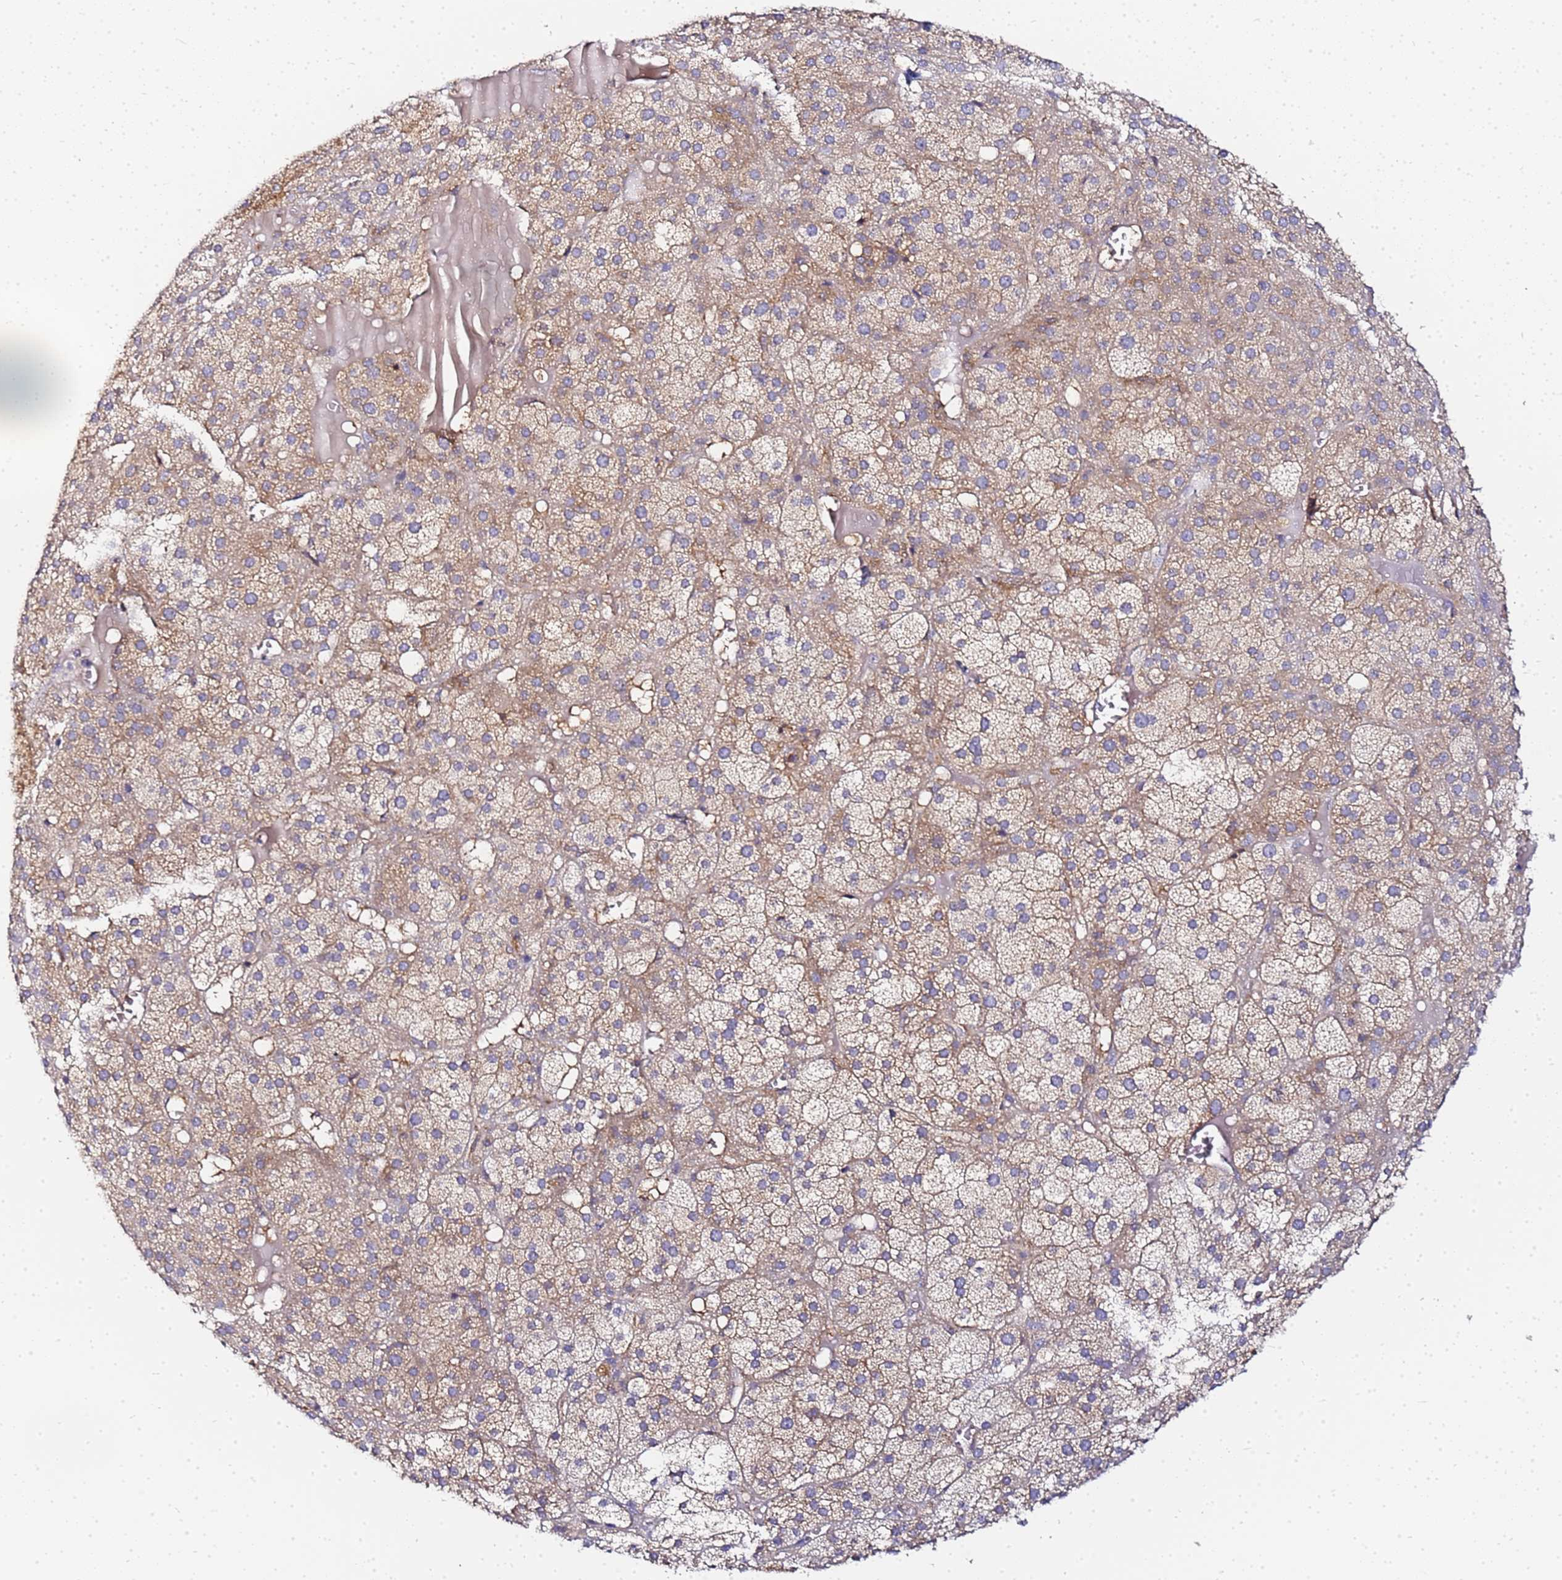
{"staining": {"intensity": "weak", "quantity": ">75%", "location": "cytoplasmic/membranous"}, "tissue": "adrenal gland", "cell_type": "Glandular cells", "image_type": "normal", "snomed": [{"axis": "morphology", "description": "Normal tissue, NOS"}, {"axis": "topography", "description": "Adrenal gland"}], "caption": "The histopathology image exhibits staining of normal adrenal gland, revealing weak cytoplasmic/membranous protein expression (brown color) within glandular cells.", "gene": "CHM", "patient": {"sex": "female", "age": 61}}